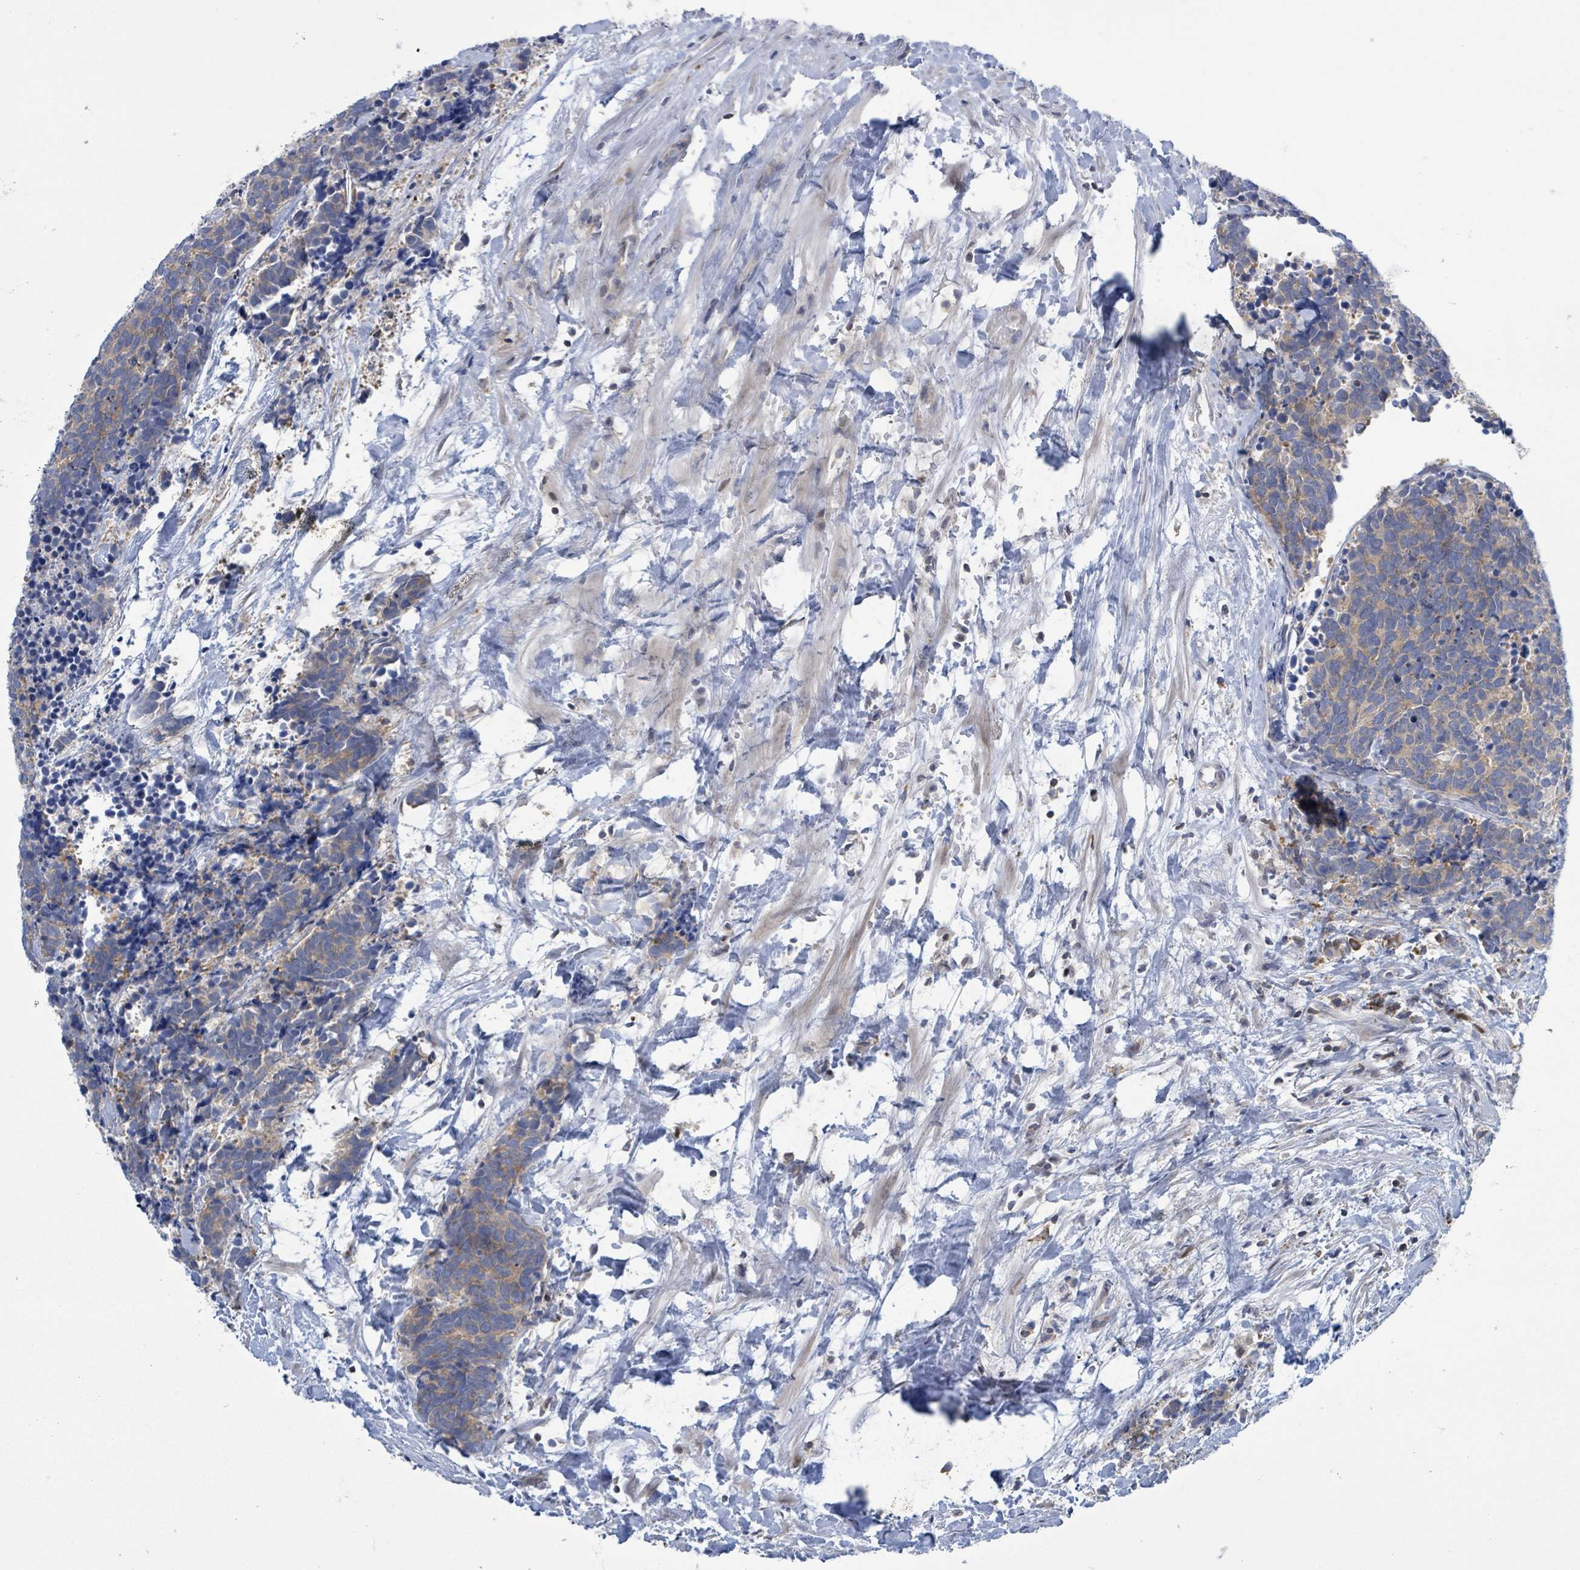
{"staining": {"intensity": "weak", "quantity": ">75%", "location": "cytoplasmic/membranous"}, "tissue": "carcinoid", "cell_type": "Tumor cells", "image_type": "cancer", "snomed": [{"axis": "morphology", "description": "Carcinoma, NOS"}, {"axis": "morphology", "description": "Carcinoid, malignant, NOS"}, {"axis": "topography", "description": "Prostate"}], "caption": "Protein staining of carcinoid (malignant) tissue displays weak cytoplasmic/membranous positivity in approximately >75% of tumor cells.", "gene": "DGKZ", "patient": {"sex": "male", "age": 57}}